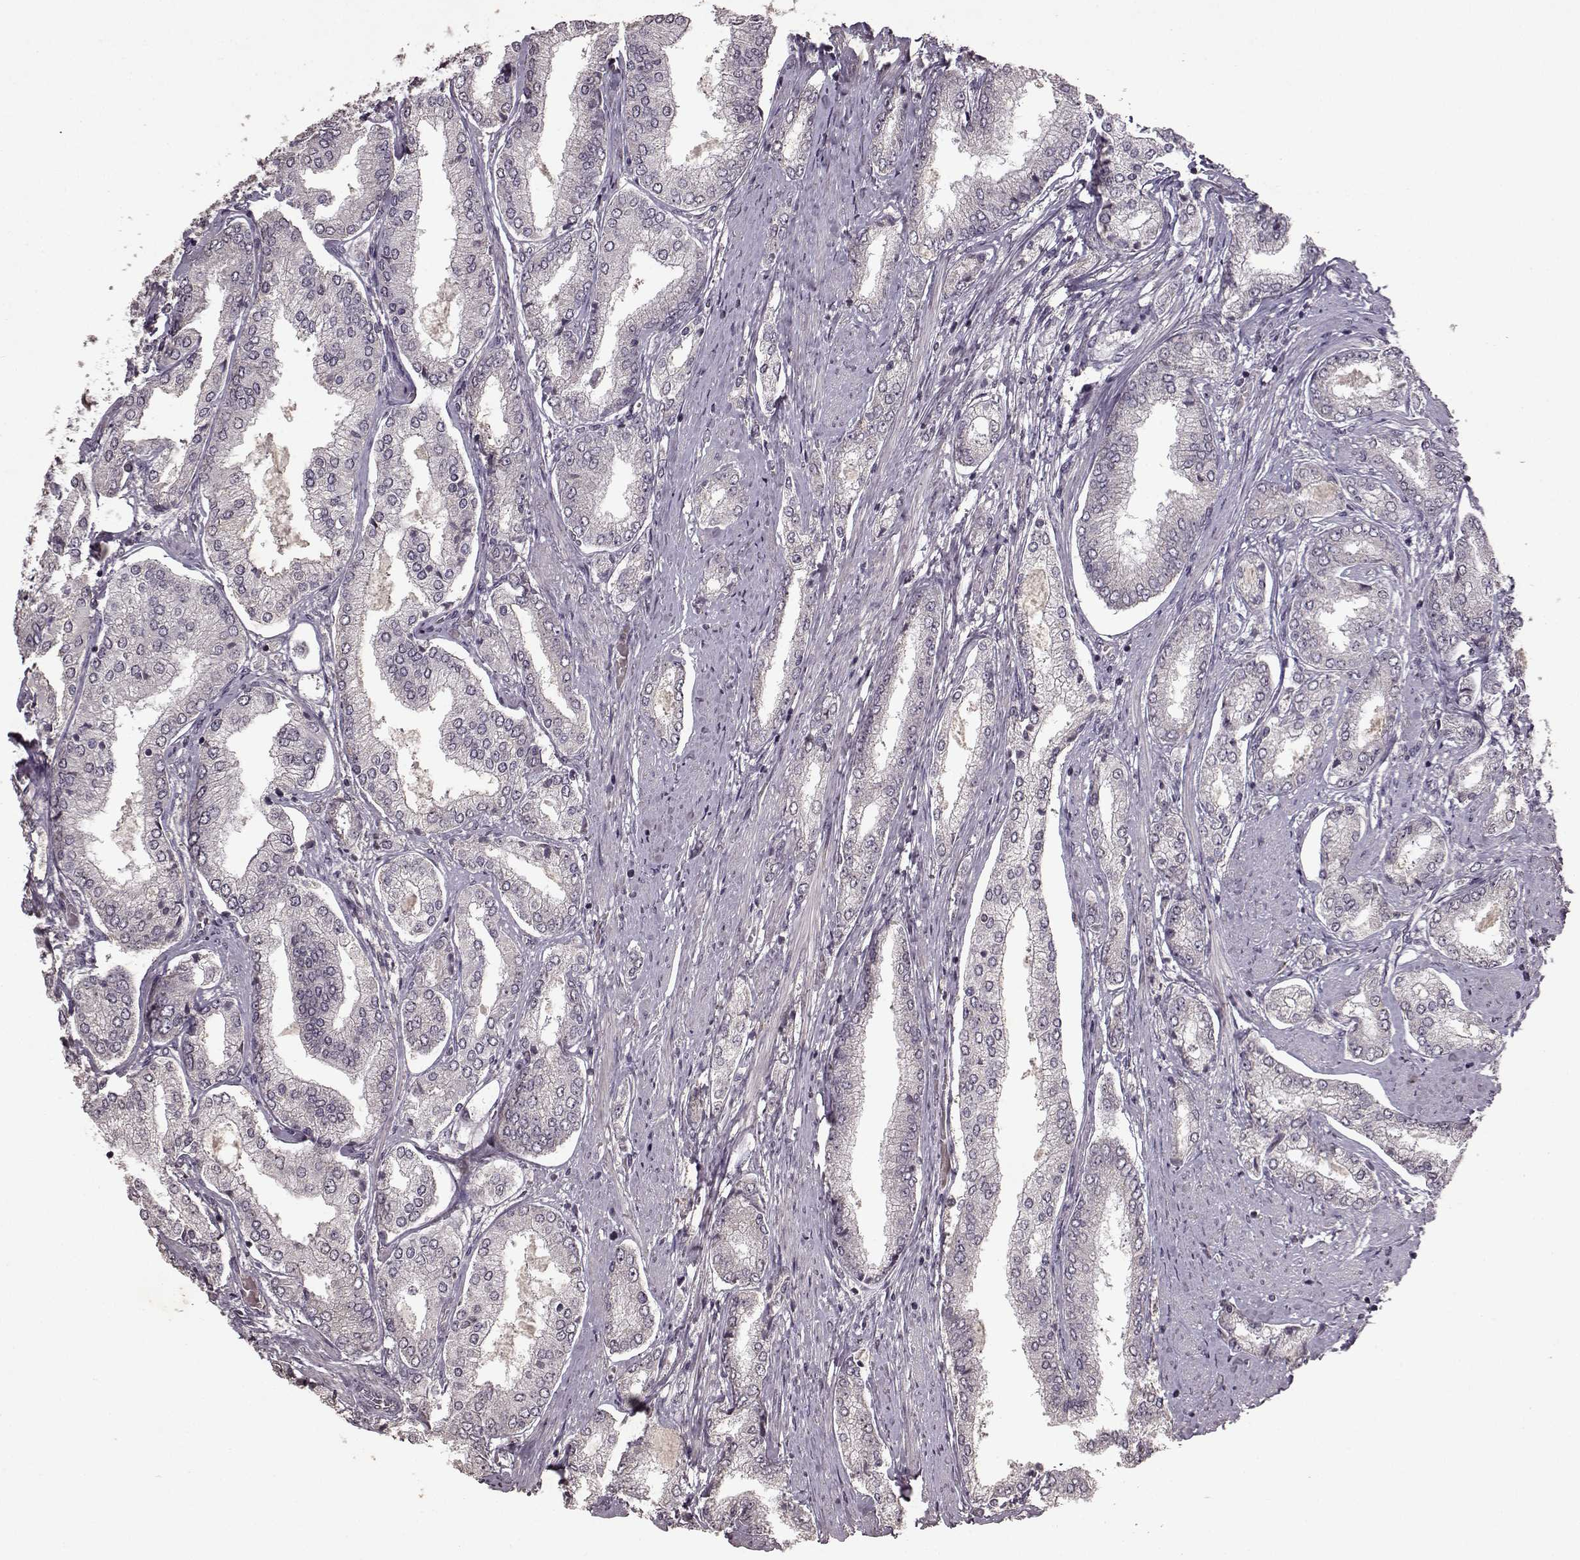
{"staining": {"intensity": "negative", "quantity": "none", "location": "none"}, "tissue": "prostate cancer", "cell_type": "Tumor cells", "image_type": "cancer", "snomed": [{"axis": "morphology", "description": "Adenocarcinoma, NOS"}, {"axis": "topography", "description": "Prostate"}], "caption": "High power microscopy micrograph of an immunohistochemistry (IHC) image of prostate cancer (adenocarcinoma), revealing no significant positivity in tumor cells.", "gene": "LHB", "patient": {"sex": "male", "age": 63}}